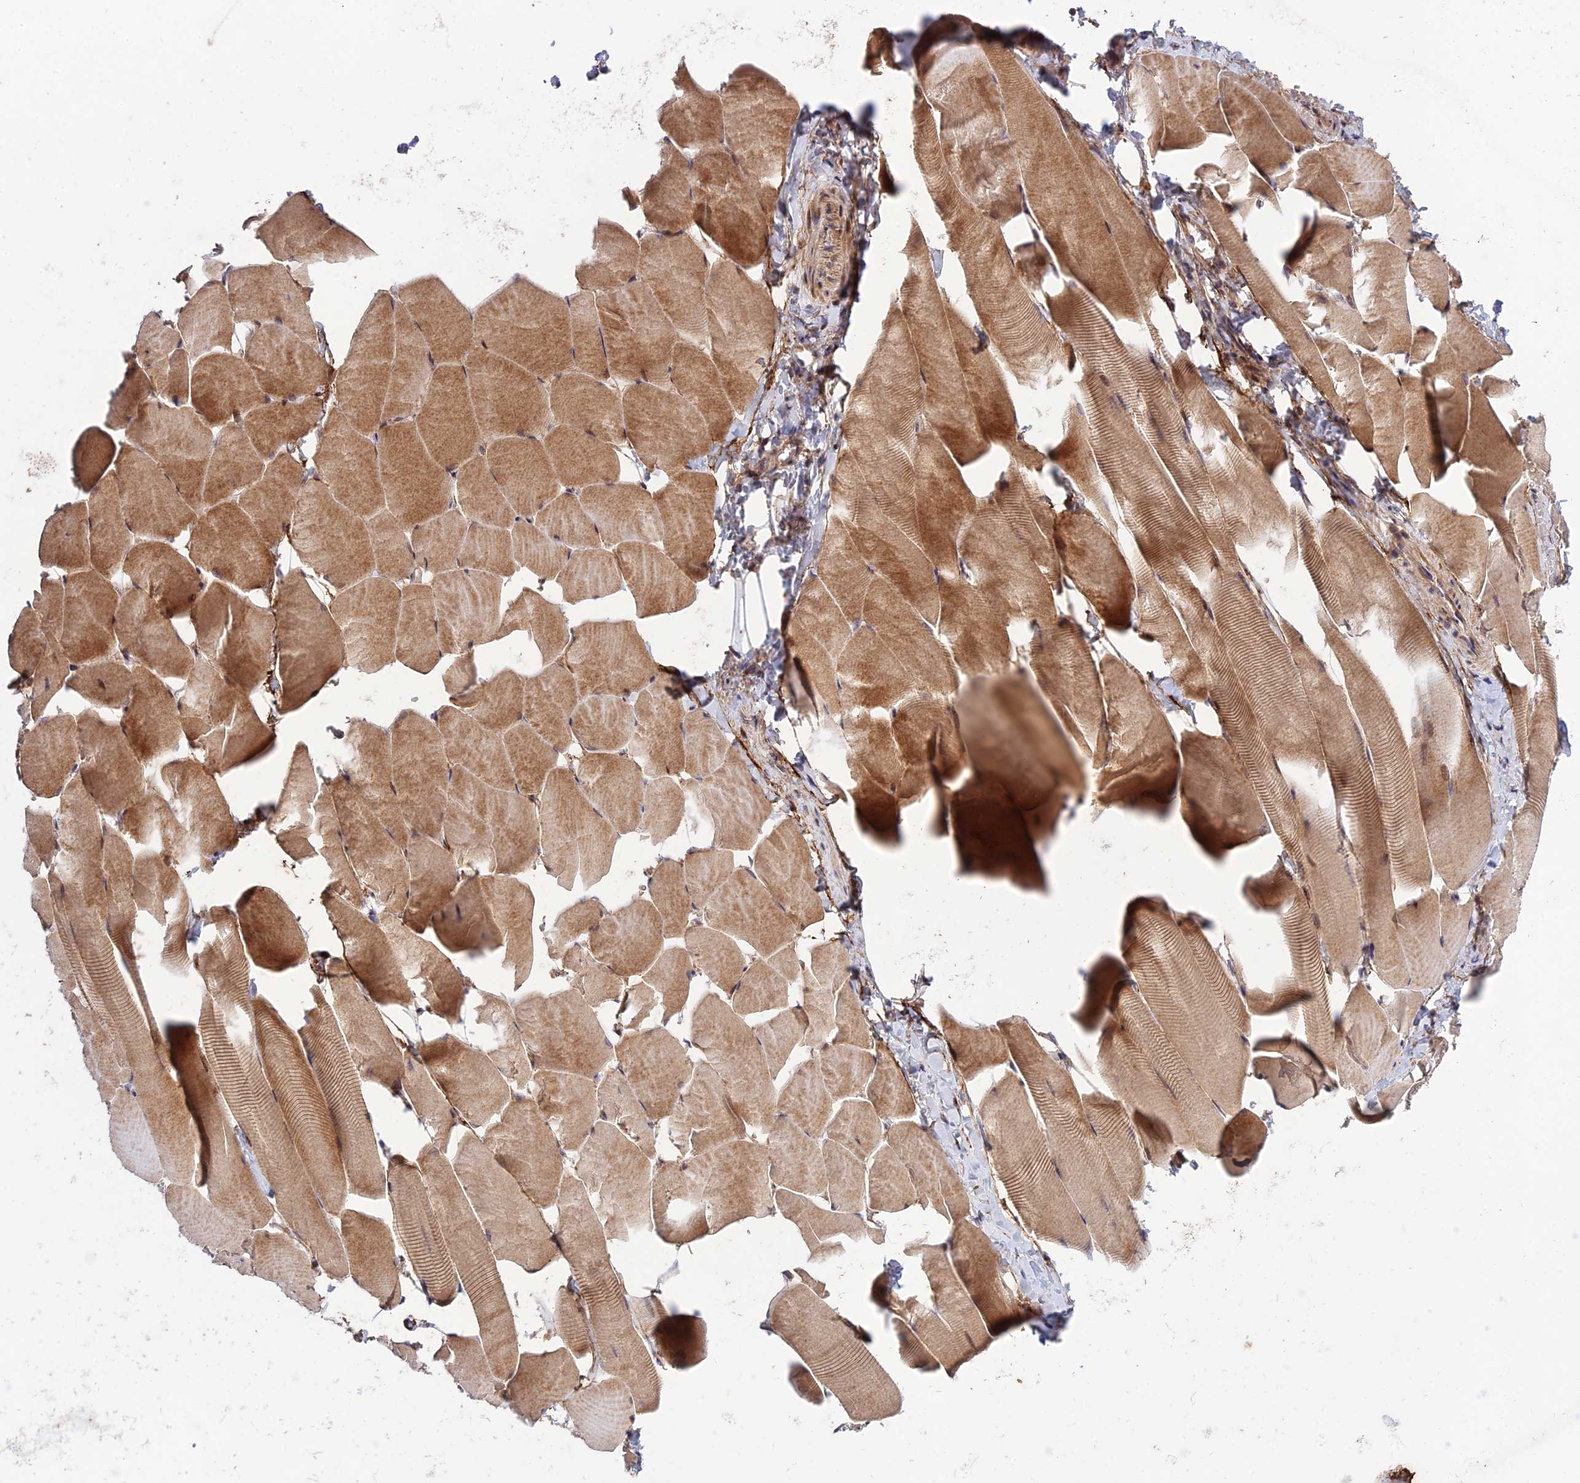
{"staining": {"intensity": "moderate", "quantity": "25%-75%", "location": "cytoplasmic/membranous"}, "tissue": "skeletal muscle", "cell_type": "Myocytes", "image_type": "normal", "snomed": [{"axis": "morphology", "description": "Normal tissue, NOS"}, {"axis": "topography", "description": "Skeletal muscle"}], "caption": "Myocytes display medium levels of moderate cytoplasmic/membranous positivity in about 25%-75% of cells in unremarkable skeletal muscle.", "gene": "PLEKHG2", "patient": {"sex": "male", "age": 25}}